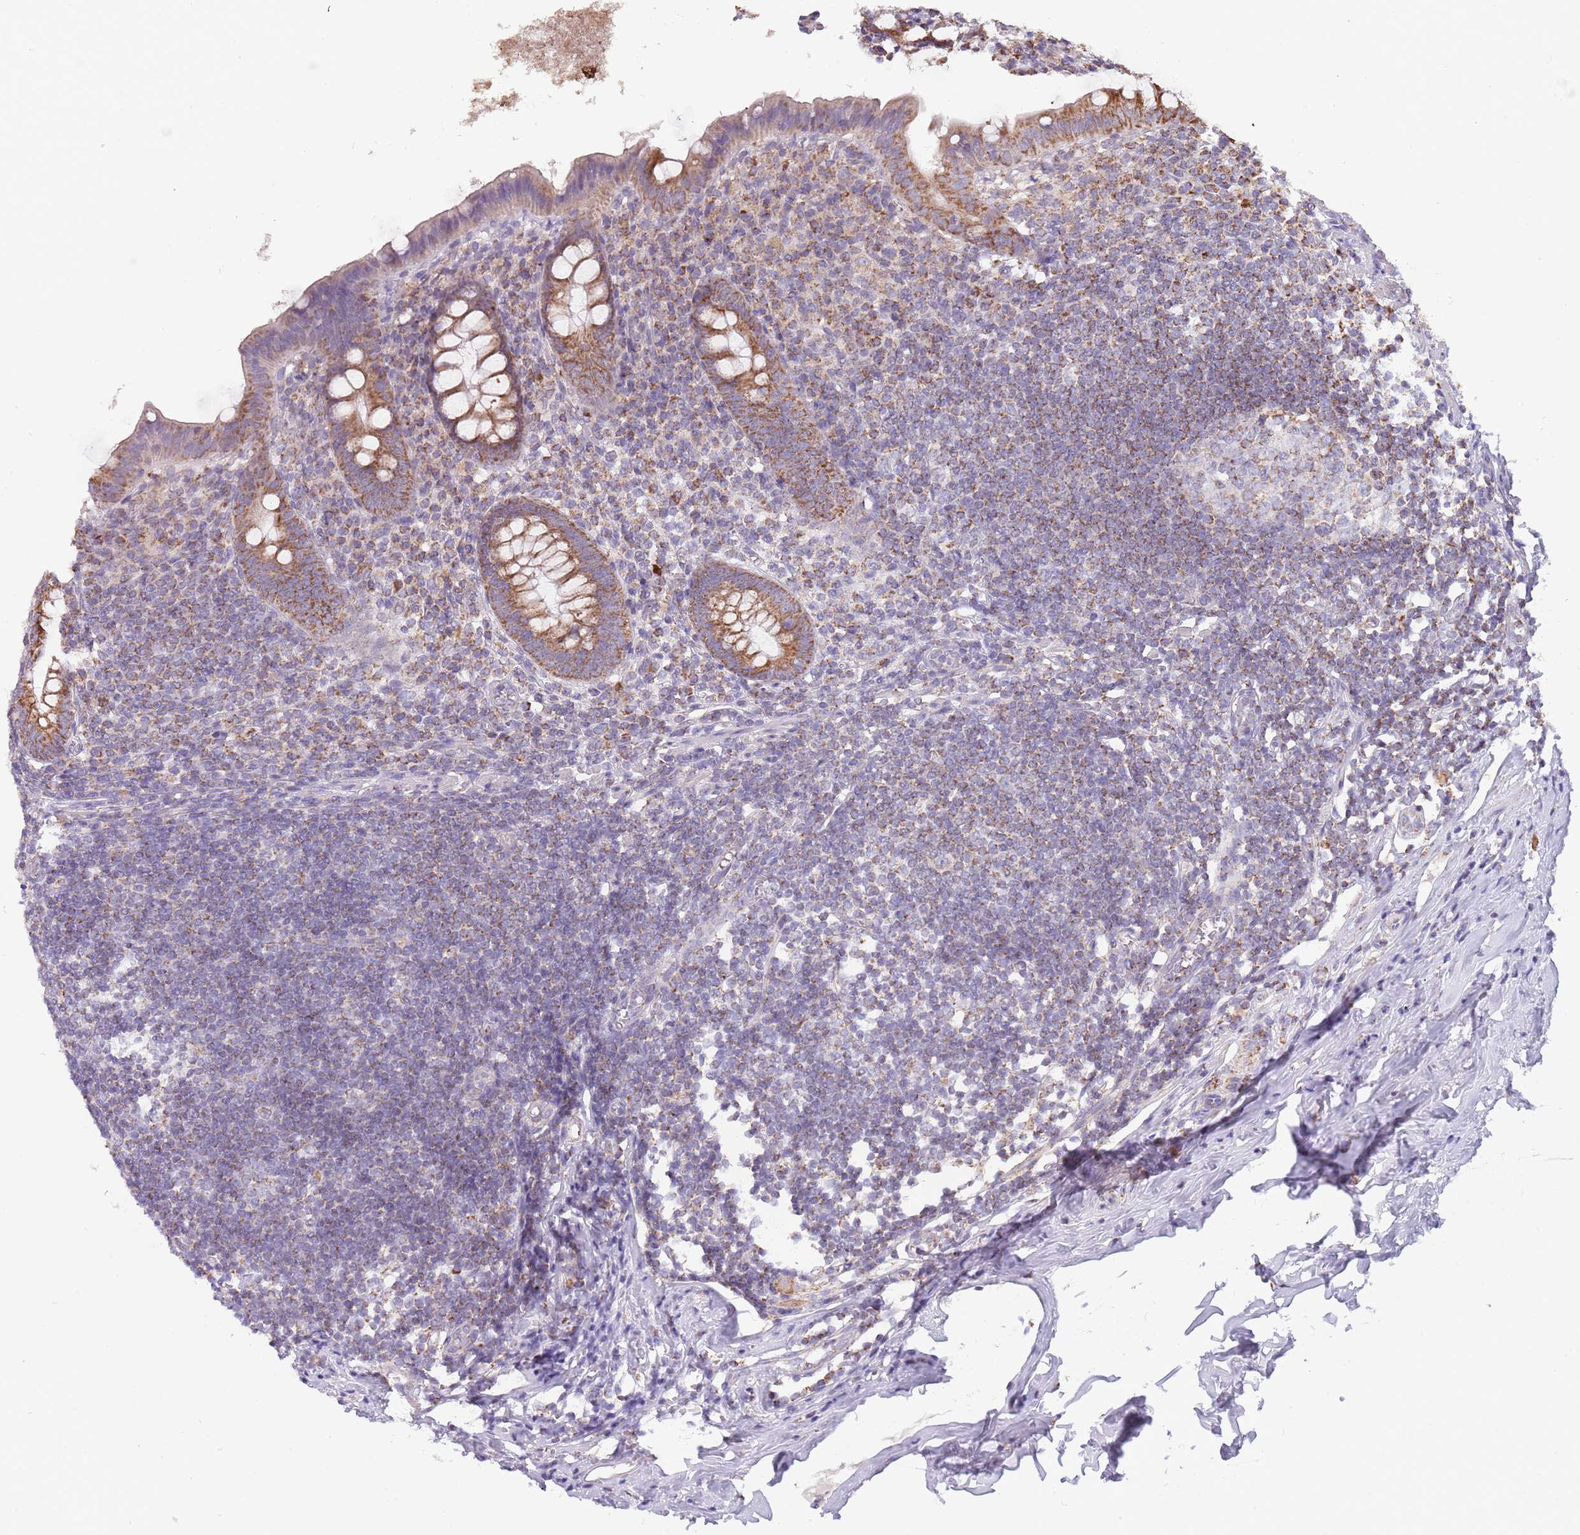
{"staining": {"intensity": "moderate", "quantity": ">75%", "location": "cytoplasmic/membranous"}, "tissue": "appendix", "cell_type": "Glandular cells", "image_type": "normal", "snomed": [{"axis": "morphology", "description": "Normal tissue, NOS"}, {"axis": "topography", "description": "Appendix"}], "caption": "Immunohistochemical staining of benign appendix displays medium levels of moderate cytoplasmic/membranous expression in approximately >75% of glandular cells.", "gene": "LHX6", "patient": {"sex": "female", "age": 51}}